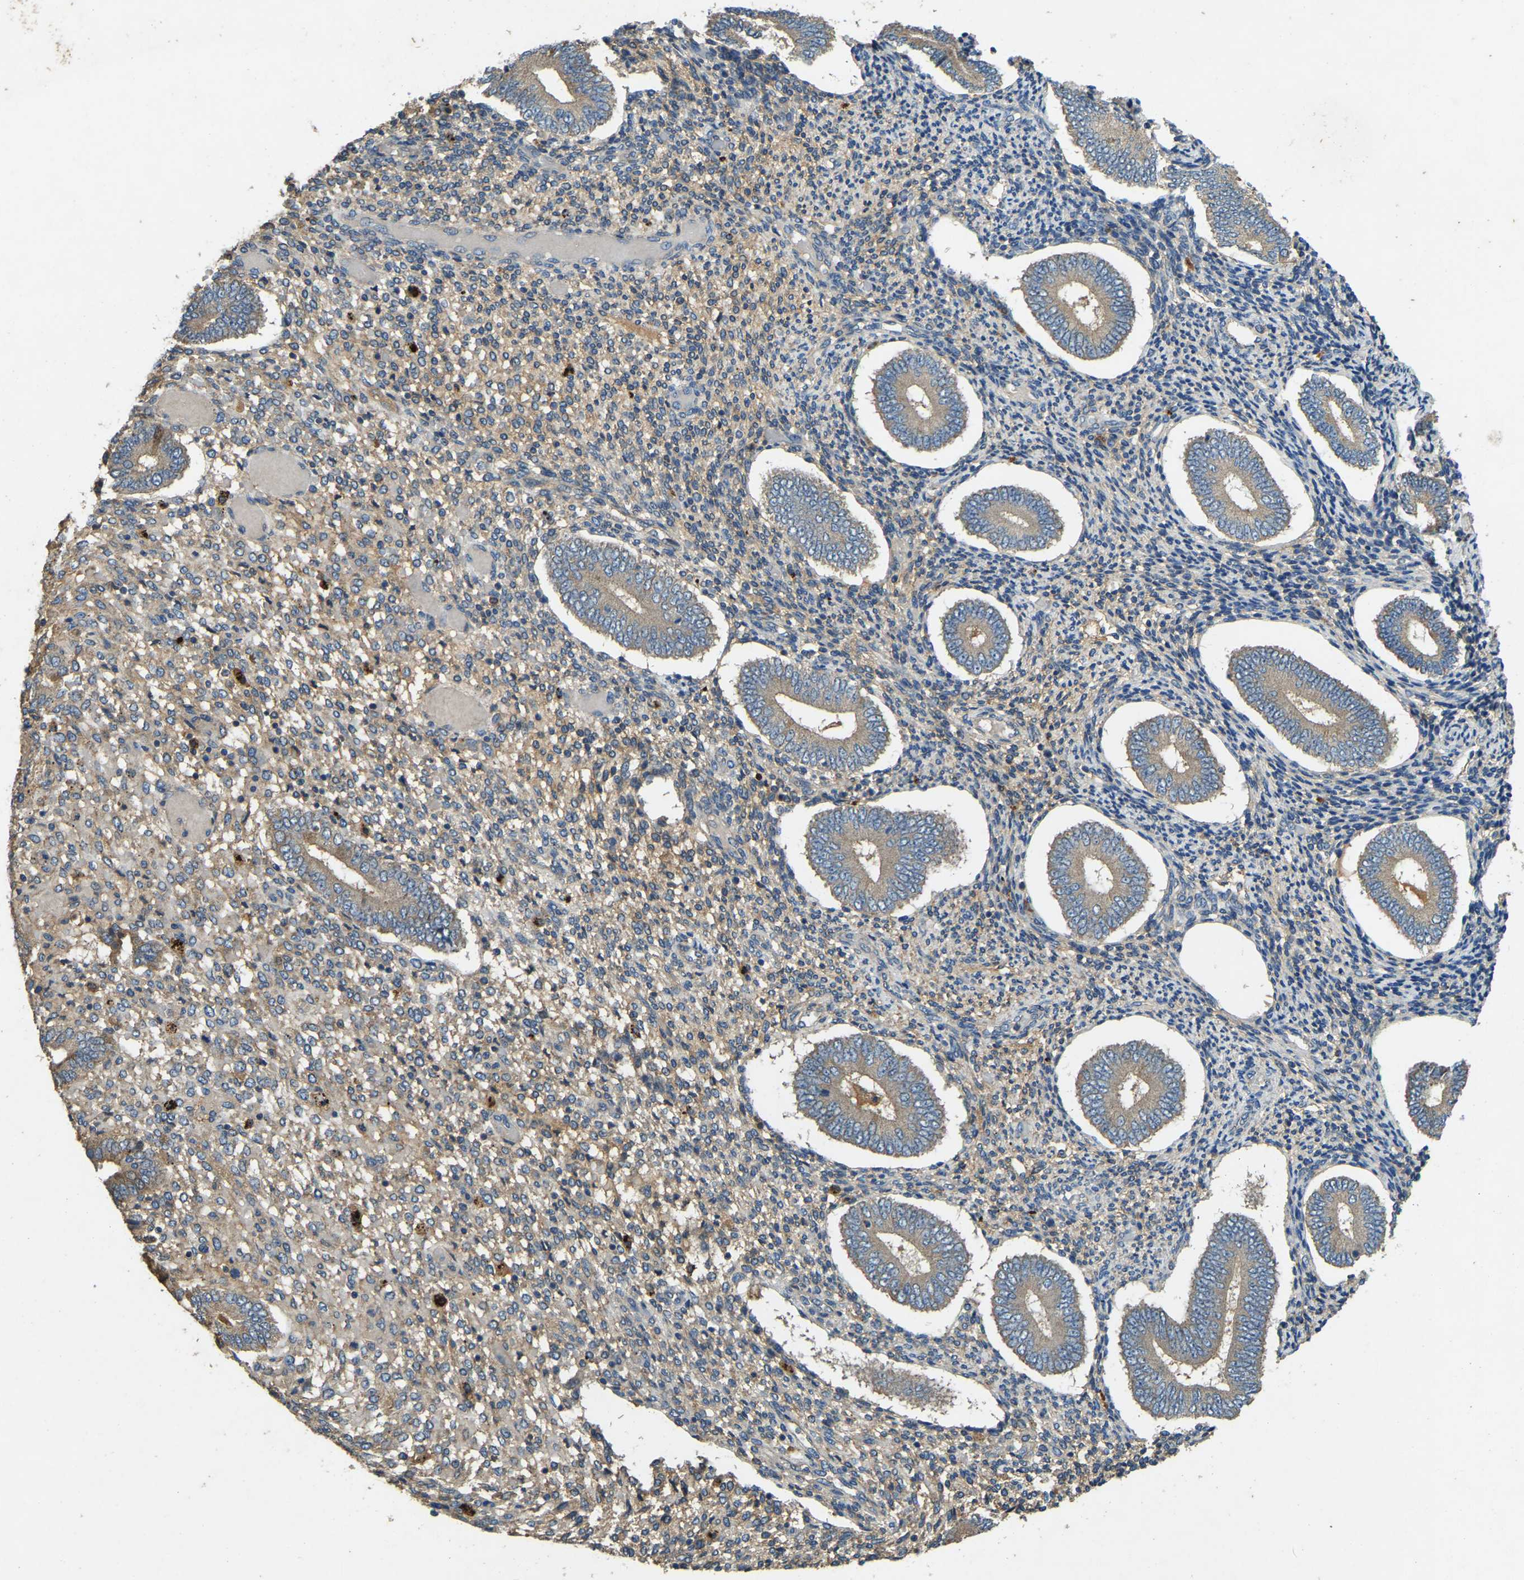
{"staining": {"intensity": "weak", "quantity": "25%-75%", "location": "cytoplasmic/membranous"}, "tissue": "endometrium", "cell_type": "Cells in endometrial stroma", "image_type": "normal", "snomed": [{"axis": "morphology", "description": "Normal tissue, NOS"}, {"axis": "topography", "description": "Endometrium"}], "caption": "This micrograph reveals immunohistochemistry (IHC) staining of normal human endometrium, with low weak cytoplasmic/membranous staining in about 25%-75% of cells in endometrial stroma.", "gene": "ATP8B1", "patient": {"sex": "female", "age": 42}}